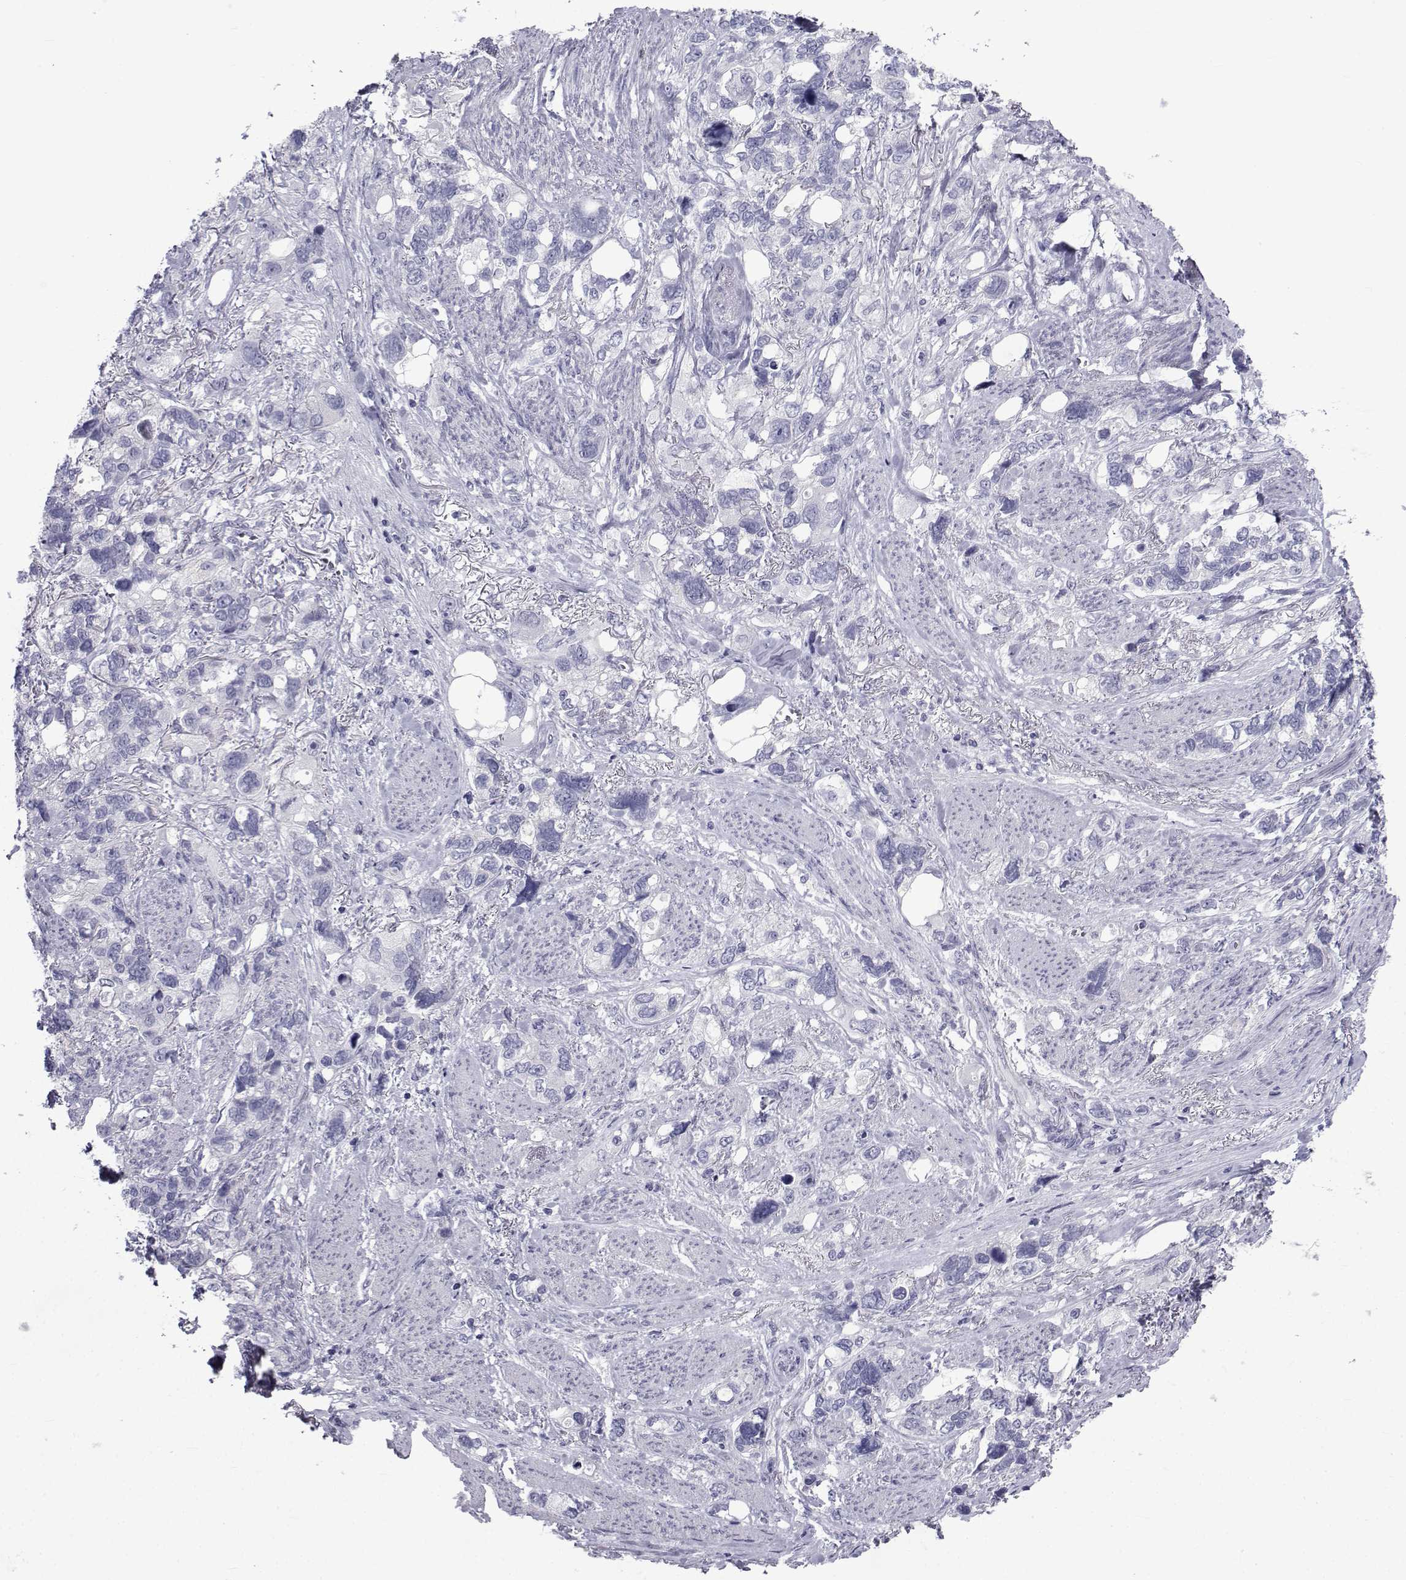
{"staining": {"intensity": "negative", "quantity": "none", "location": "none"}, "tissue": "stomach cancer", "cell_type": "Tumor cells", "image_type": "cancer", "snomed": [{"axis": "morphology", "description": "Adenocarcinoma, NOS"}, {"axis": "topography", "description": "Stomach, upper"}], "caption": "This is an IHC image of human stomach cancer. There is no staining in tumor cells.", "gene": "PDE6H", "patient": {"sex": "female", "age": 81}}